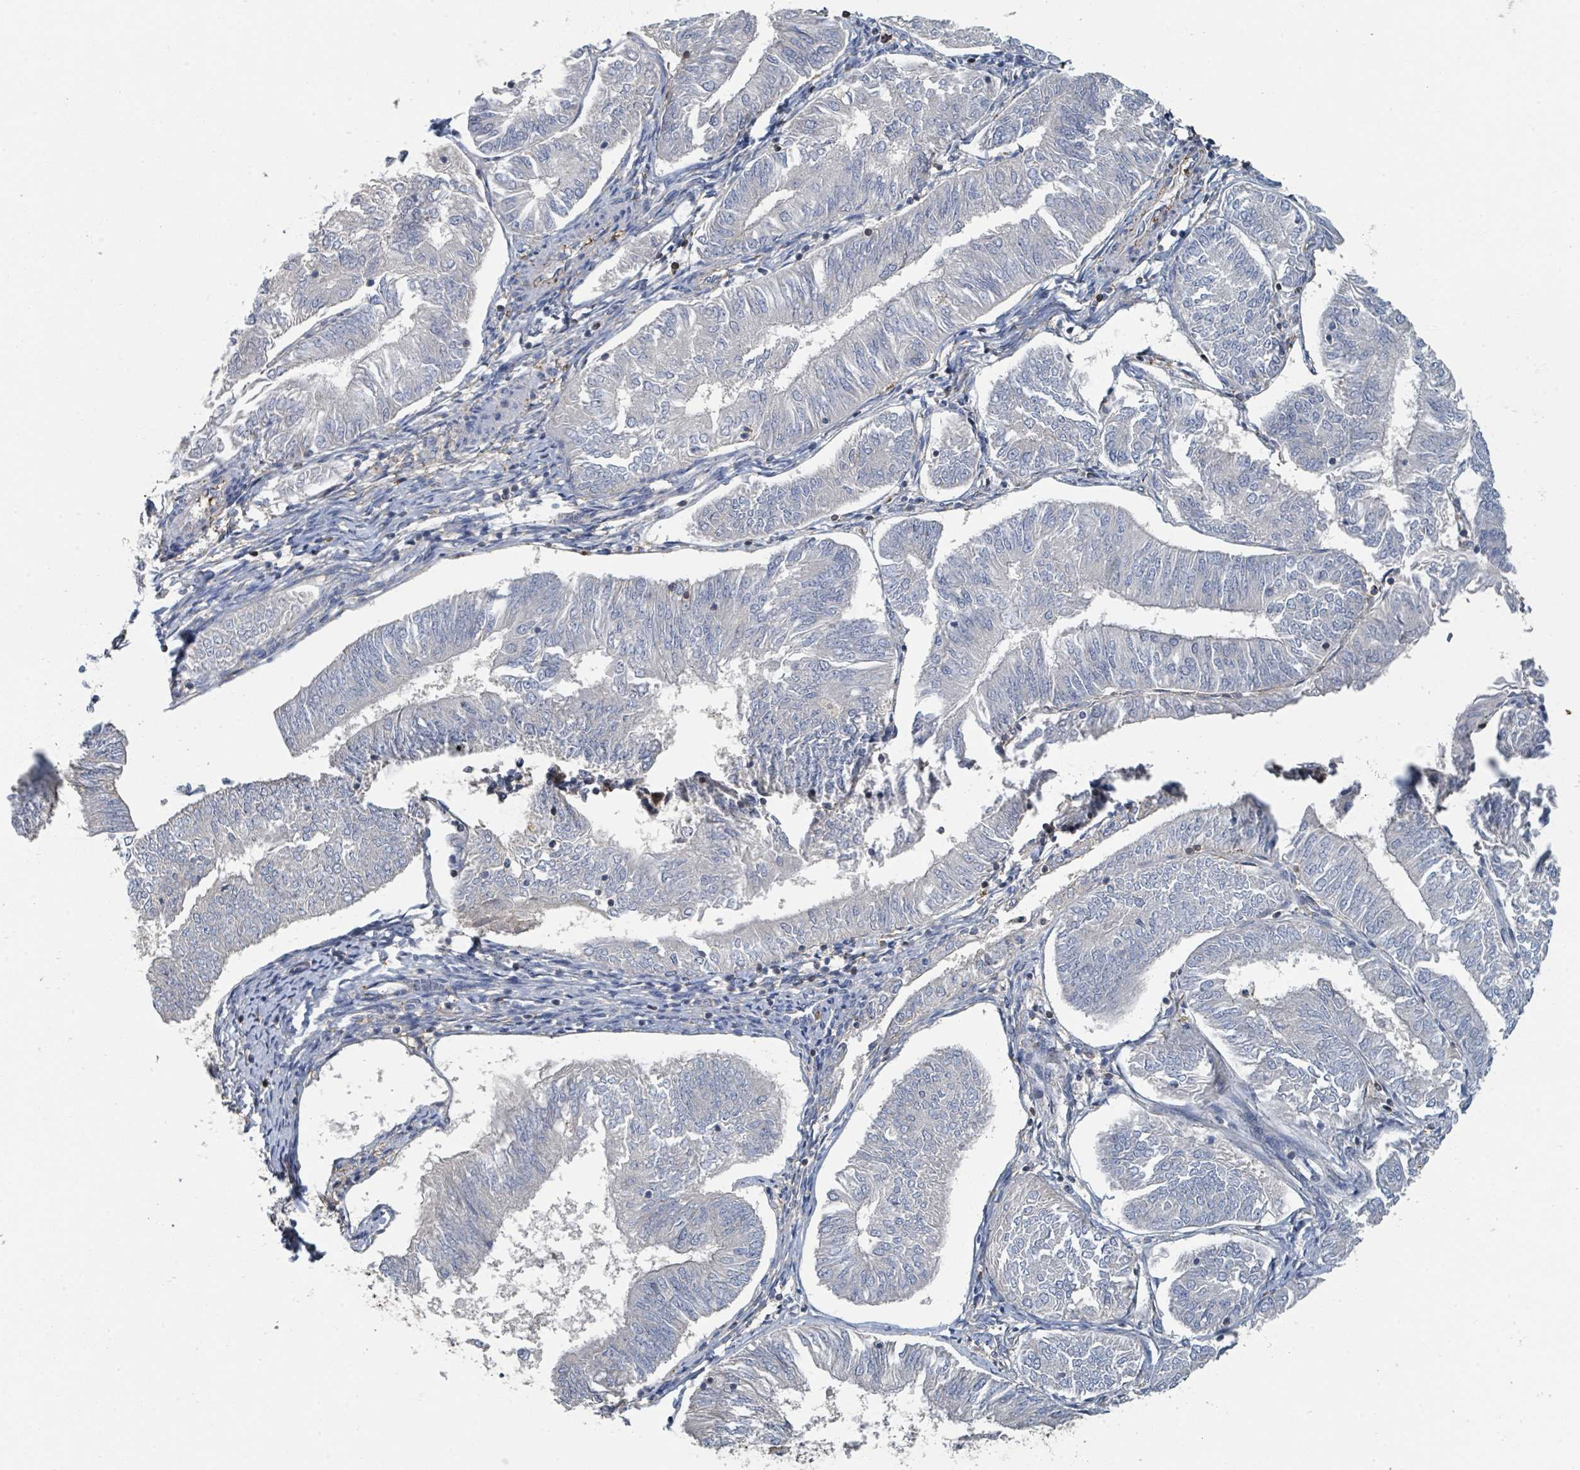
{"staining": {"intensity": "negative", "quantity": "none", "location": "none"}, "tissue": "endometrial cancer", "cell_type": "Tumor cells", "image_type": "cancer", "snomed": [{"axis": "morphology", "description": "Adenocarcinoma, NOS"}, {"axis": "topography", "description": "Endometrium"}], "caption": "This is an immunohistochemistry image of human endometrial adenocarcinoma. There is no positivity in tumor cells.", "gene": "LRRC42", "patient": {"sex": "female", "age": 58}}